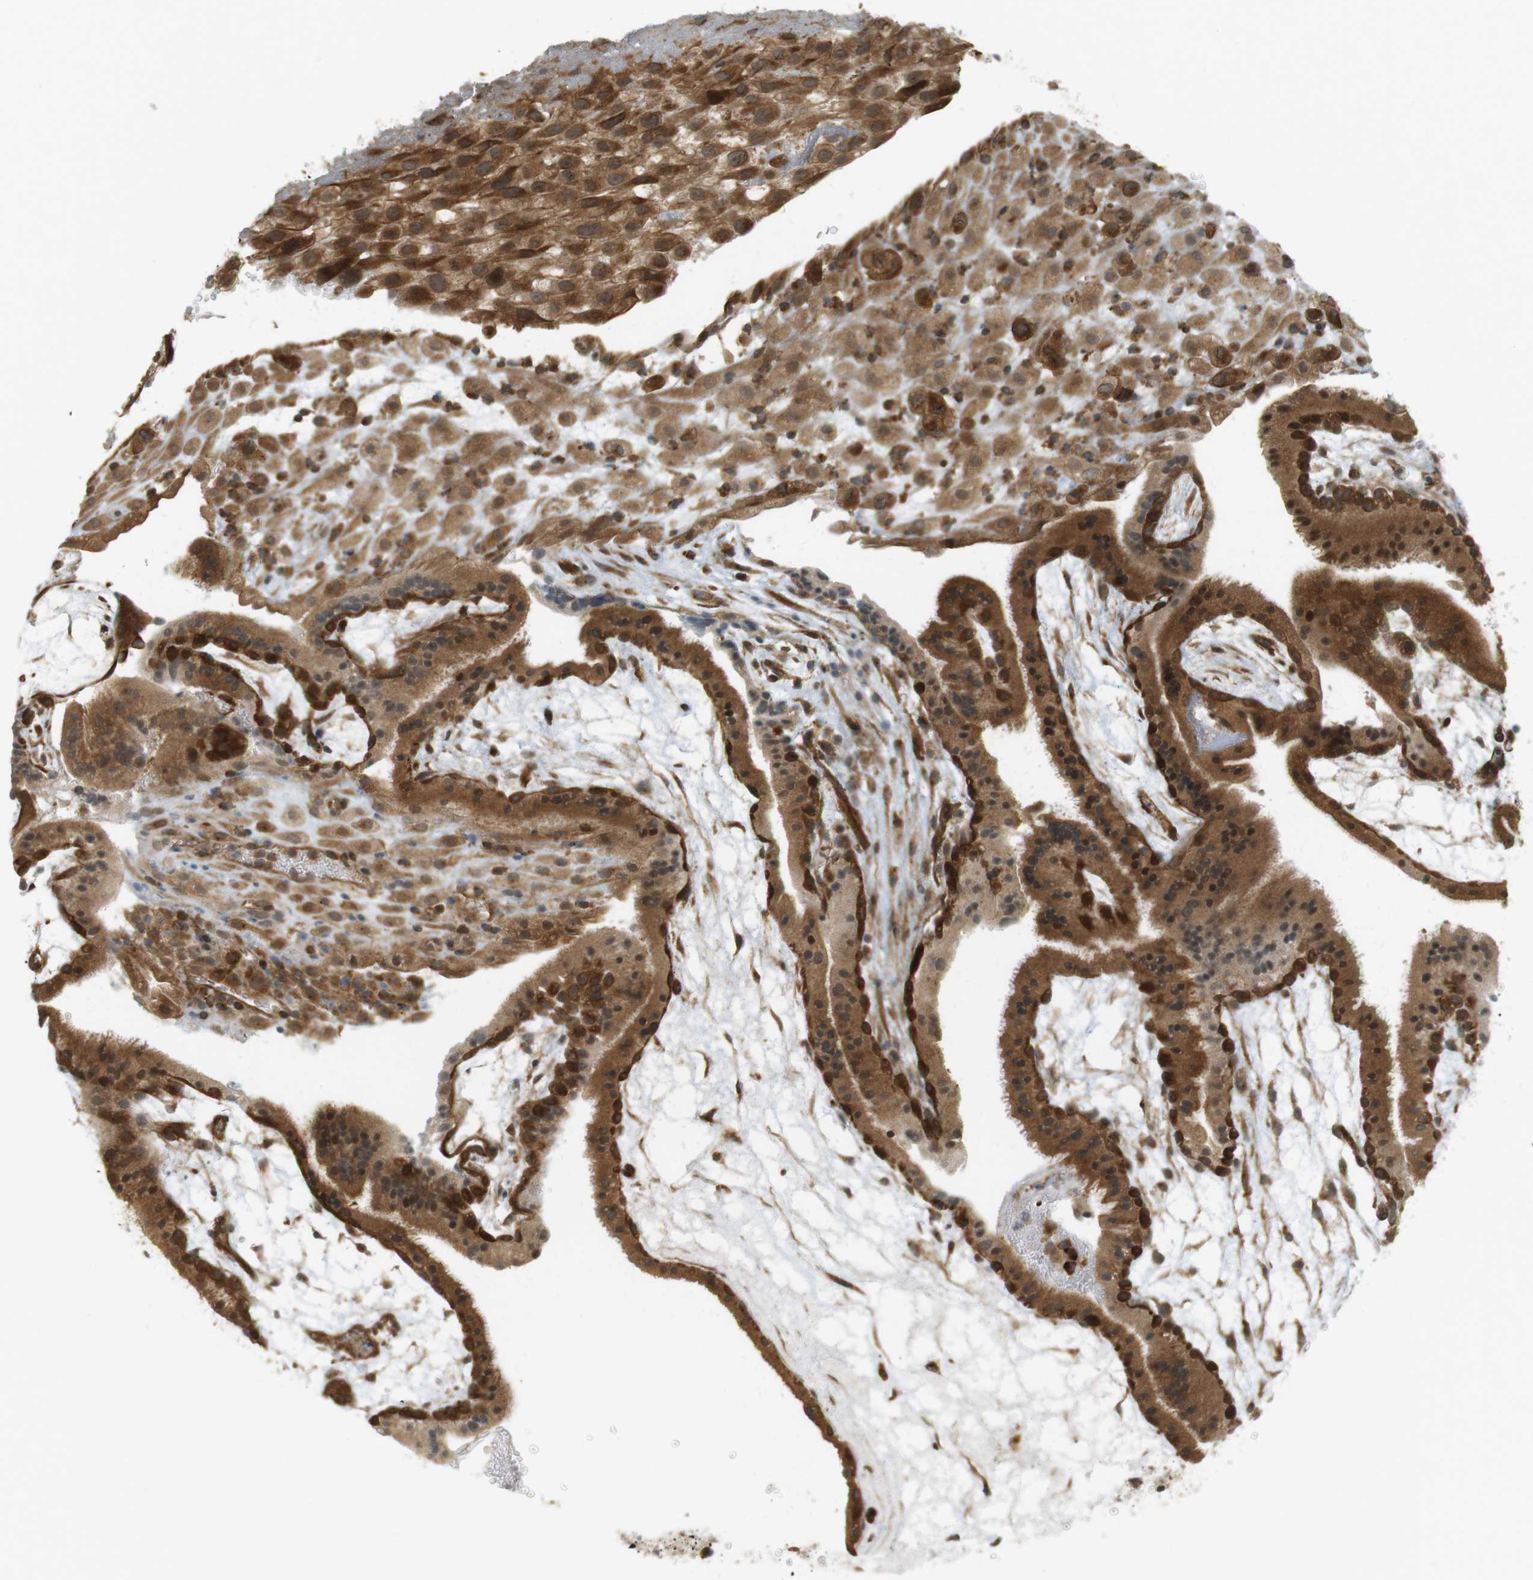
{"staining": {"intensity": "moderate", "quantity": ">75%", "location": "cytoplasmic/membranous"}, "tissue": "placenta", "cell_type": "Decidual cells", "image_type": "normal", "snomed": [{"axis": "morphology", "description": "Normal tissue, NOS"}, {"axis": "topography", "description": "Placenta"}], "caption": "This image displays immunohistochemistry (IHC) staining of normal placenta, with medium moderate cytoplasmic/membranous expression in approximately >75% of decidual cells.", "gene": "PA2G4", "patient": {"sex": "female", "age": 19}}